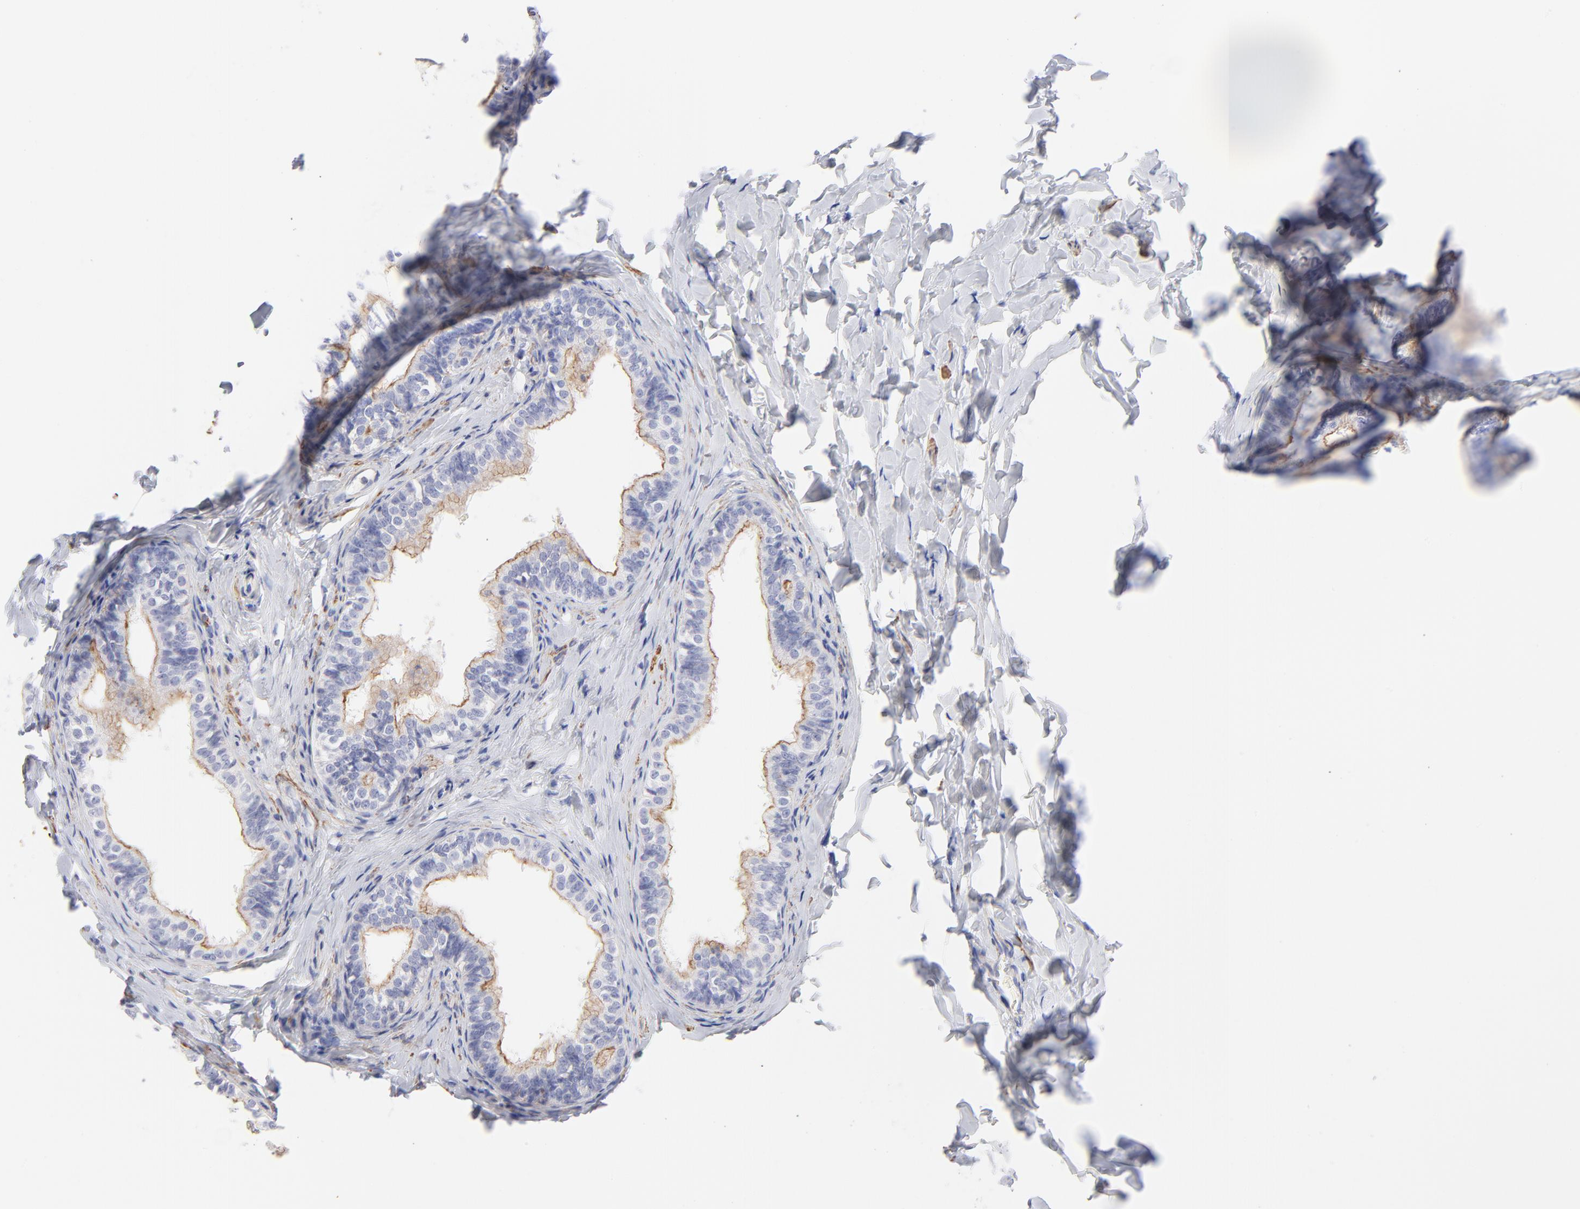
{"staining": {"intensity": "strong", "quantity": ">75%", "location": "cytoplasmic/membranous"}, "tissue": "epididymis", "cell_type": "Glandular cells", "image_type": "normal", "snomed": [{"axis": "morphology", "description": "Normal tissue, NOS"}, {"axis": "topography", "description": "Soft tissue"}, {"axis": "topography", "description": "Epididymis"}], "caption": "High-power microscopy captured an immunohistochemistry (IHC) photomicrograph of normal epididymis, revealing strong cytoplasmic/membranous expression in about >75% of glandular cells. The staining is performed using DAB (3,3'-diaminobenzidine) brown chromogen to label protein expression. The nuclei are counter-stained blue using hematoxylin.", "gene": "ACTA2", "patient": {"sex": "male", "age": 26}}